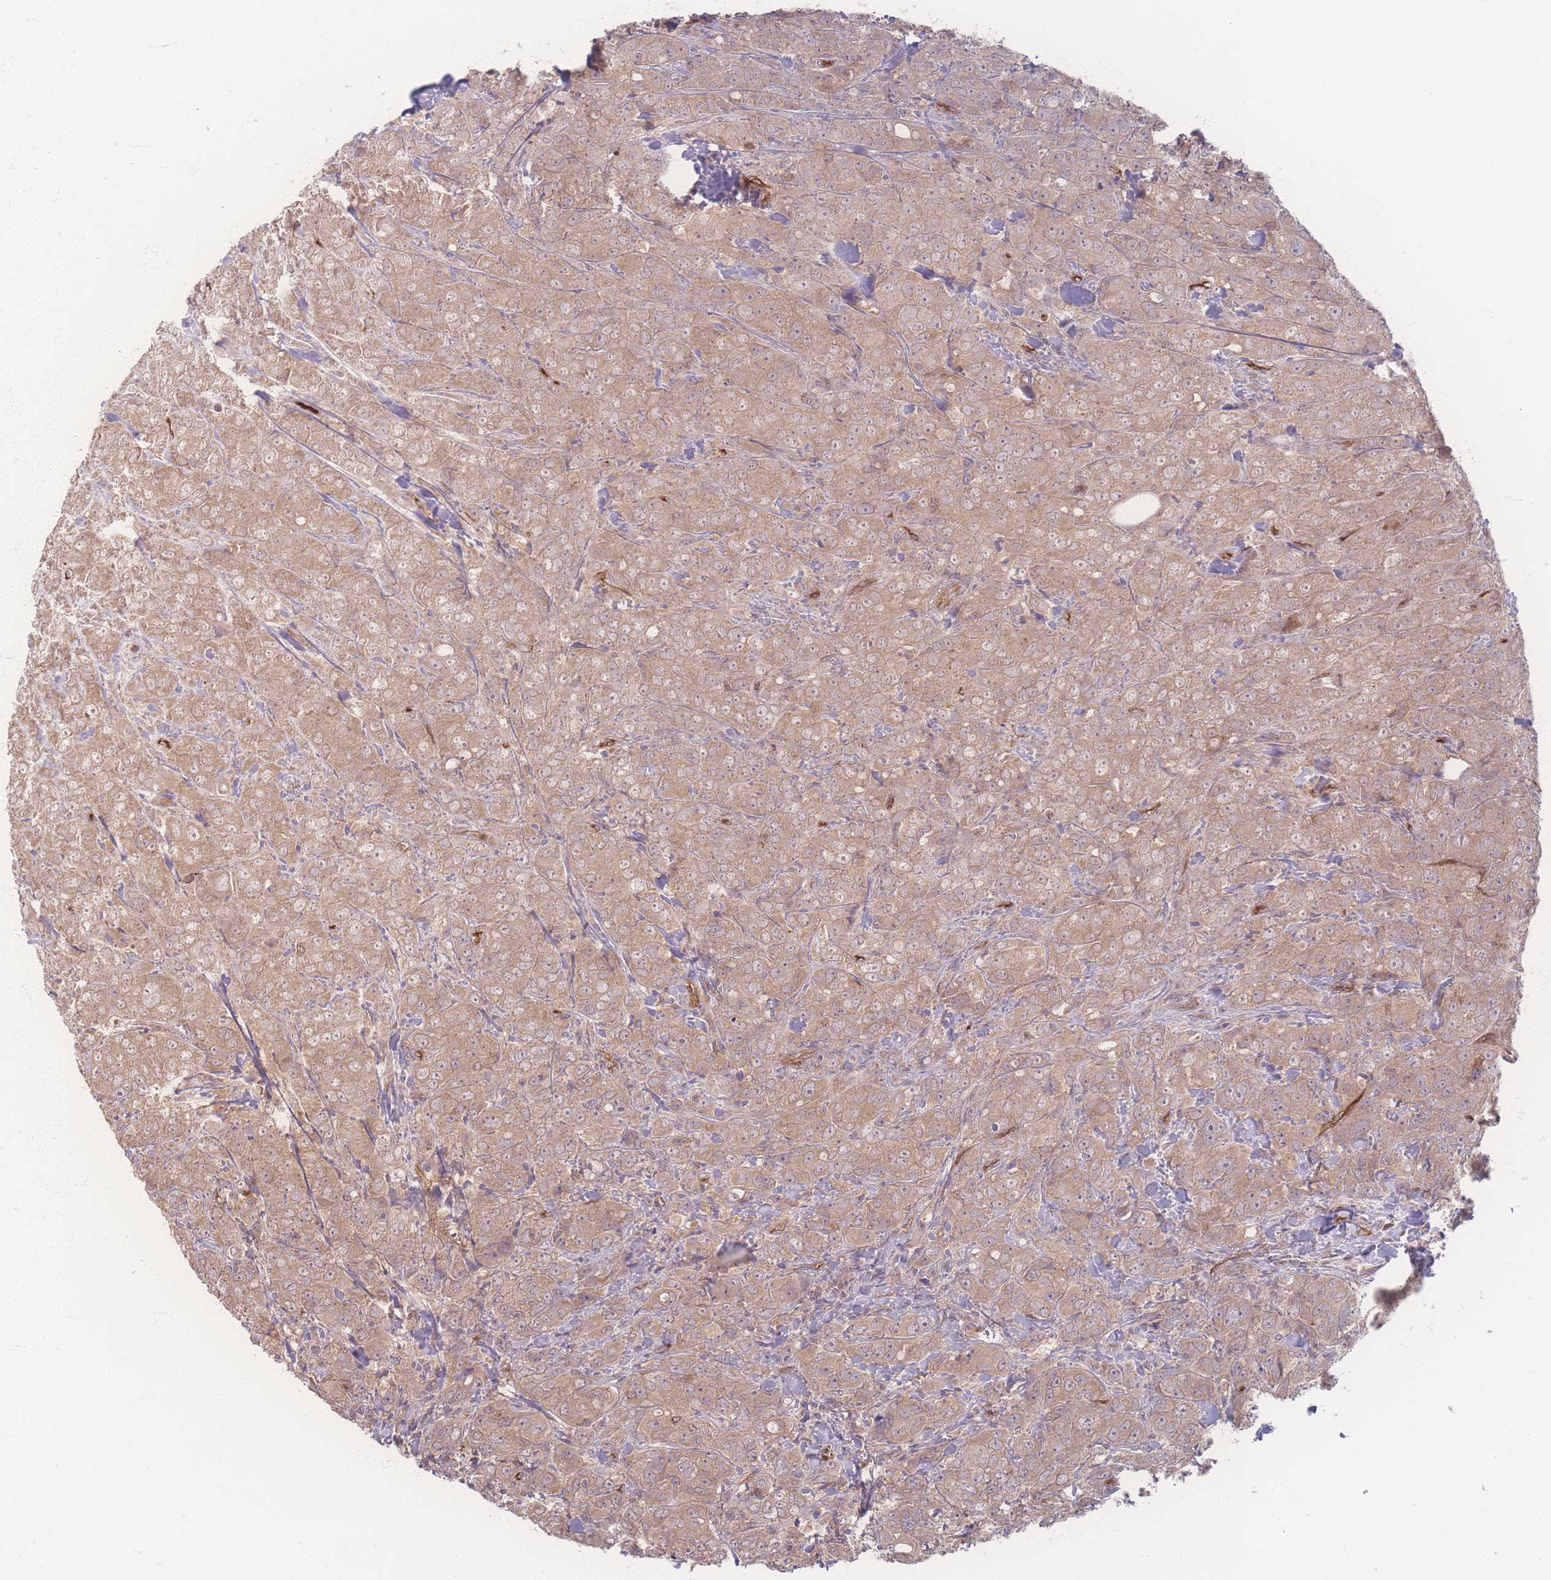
{"staining": {"intensity": "moderate", "quantity": ">75%", "location": "cytoplasmic/membranous"}, "tissue": "breast cancer", "cell_type": "Tumor cells", "image_type": "cancer", "snomed": [{"axis": "morphology", "description": "Duct carcinoma"}, {"axis": "topography", "description": "Breast"}], "caption": "Breast cancer stained with a protein marker shows moderate staining in tumor cells.", "gene": "INSR", "patient": {"sex": "female", "age": 43}}